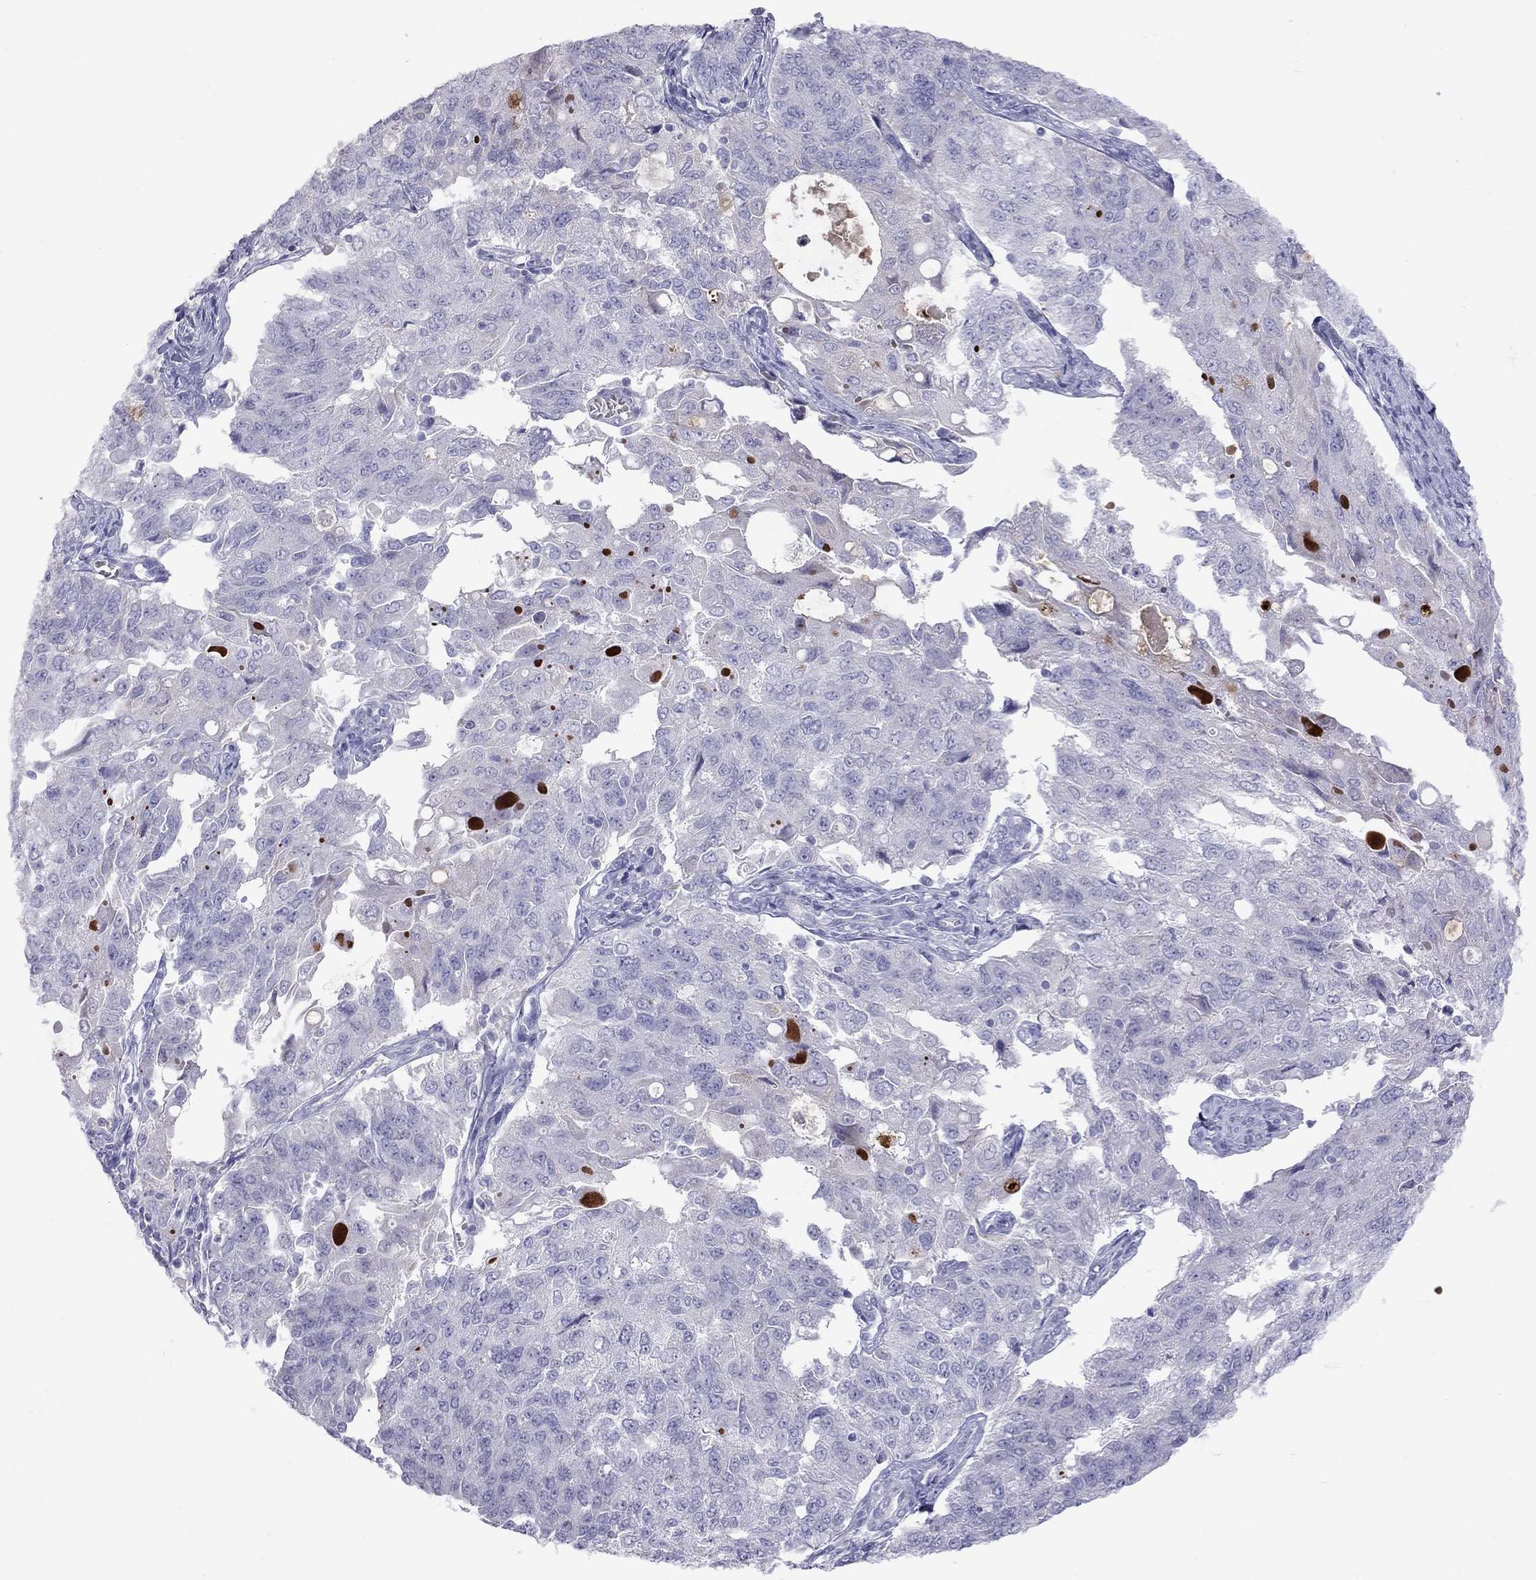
{"staining": {"intensity": "negative", "quantity": "none", "location": "none"}, "tissue": "endometrial cancer", "cell_type": "Tumor cells", "image_type": "cancer", "snomed": [{"axis": "morphology", "description": "Adenocarcinoma, NOS"}, {"axis": "topography", "description": "Endometrium"}], "caption": "Tumor cells show no significant protein positivity in endometrial cancer (adenocarcinoma). (DAB IHC visualized using brightfield microscopy, high magnification).", "gene": "MUC16", "patient": {"sex": "female", "age": 43}}